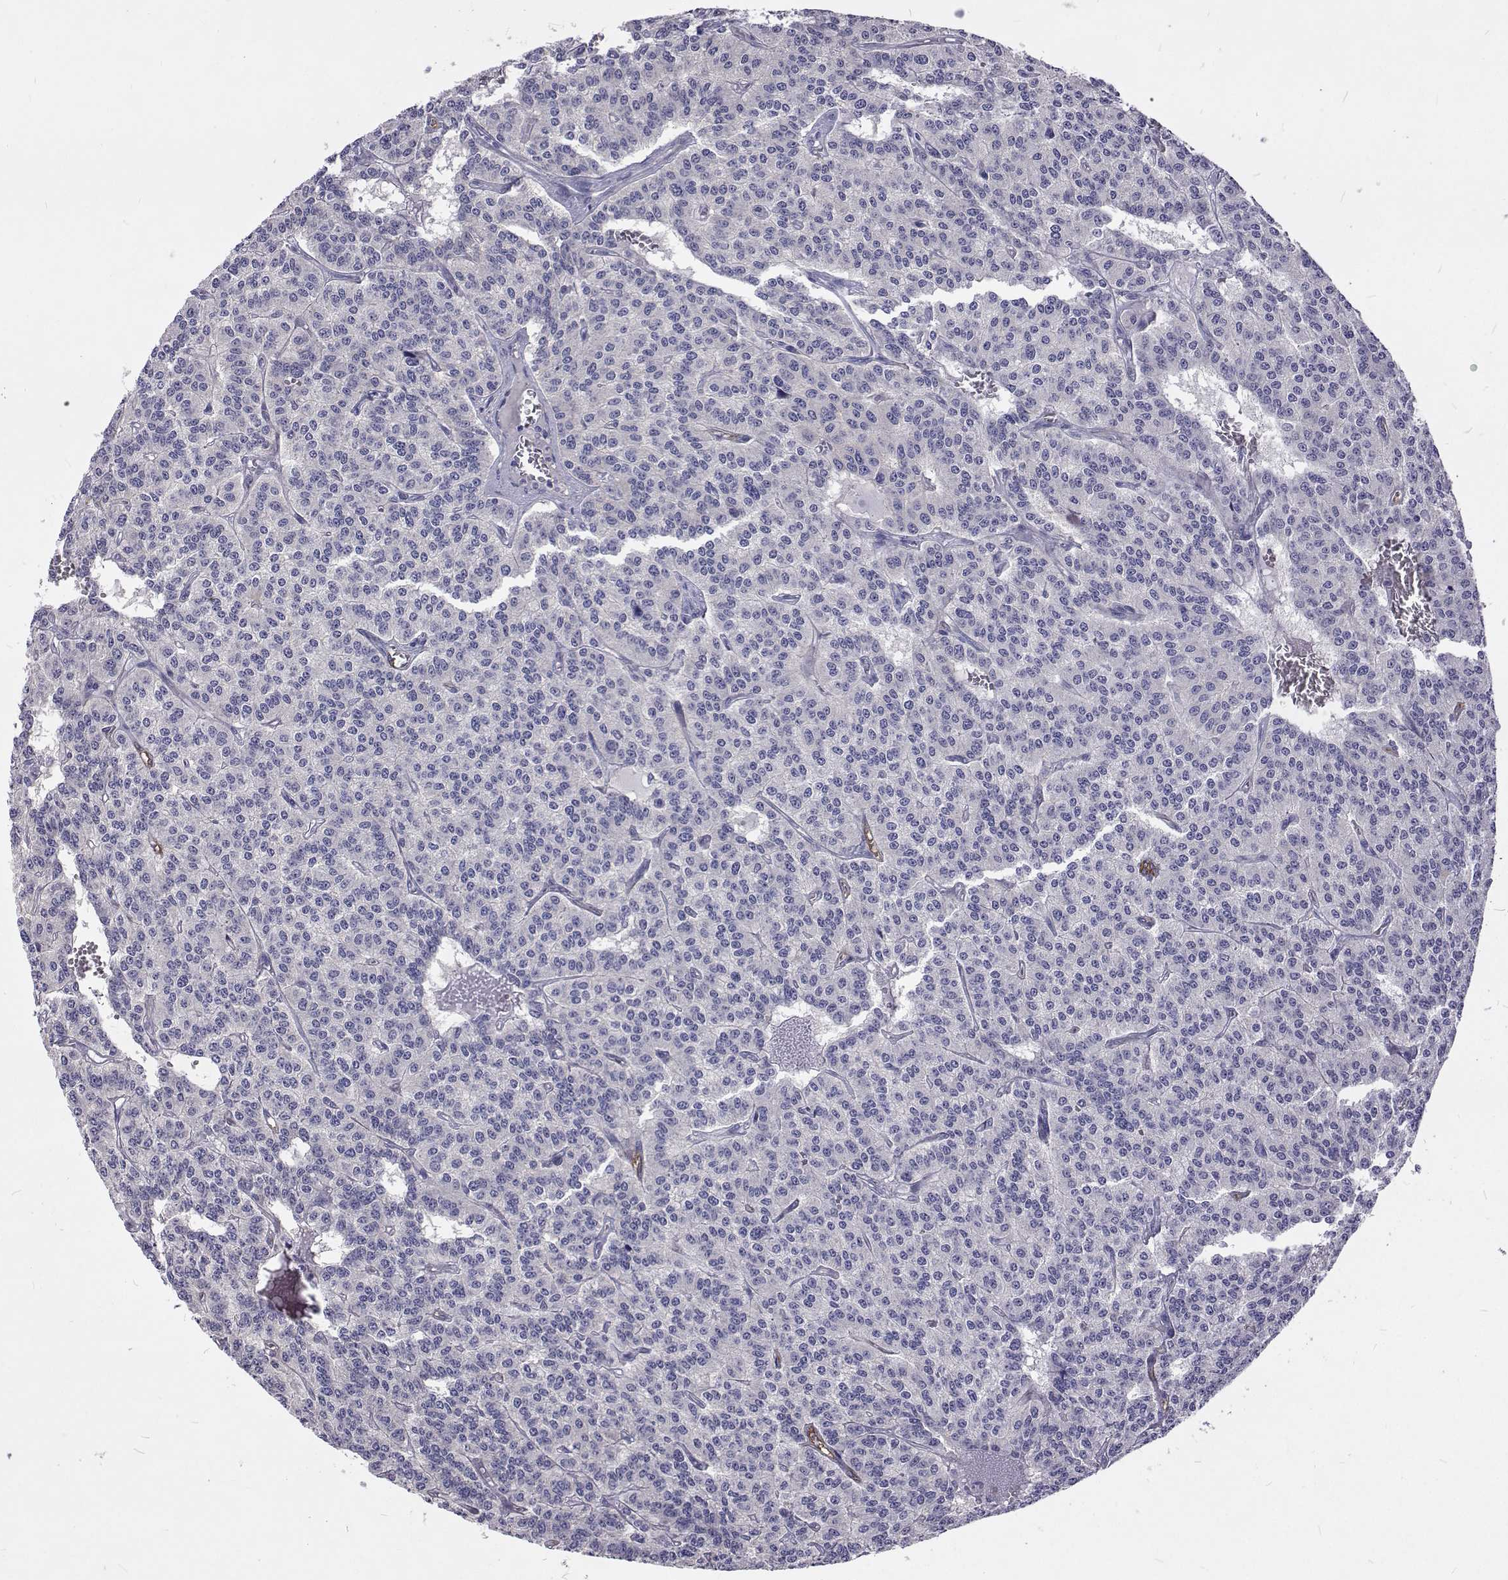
{"staining": {"intensity": "negative", "quantity": "none", "location": "none"}, "tissue": "carcinoid", "cell_type": "Tumor cells", "image_type": "cancer", "snomed": [{"axis": "morphology", "description": "Carcinoid, malignant, NOS"}, {"axis": "topography", "description": "Lung"}], "caption": "An immunohistochemistry (IHC) photomicrograph of carcinoid (malignant) is shown. There is no staining in tumor cells of carcinoid (malignant).", "gene": "NPR3", "patient": {"sex": "female", "age": 71}}